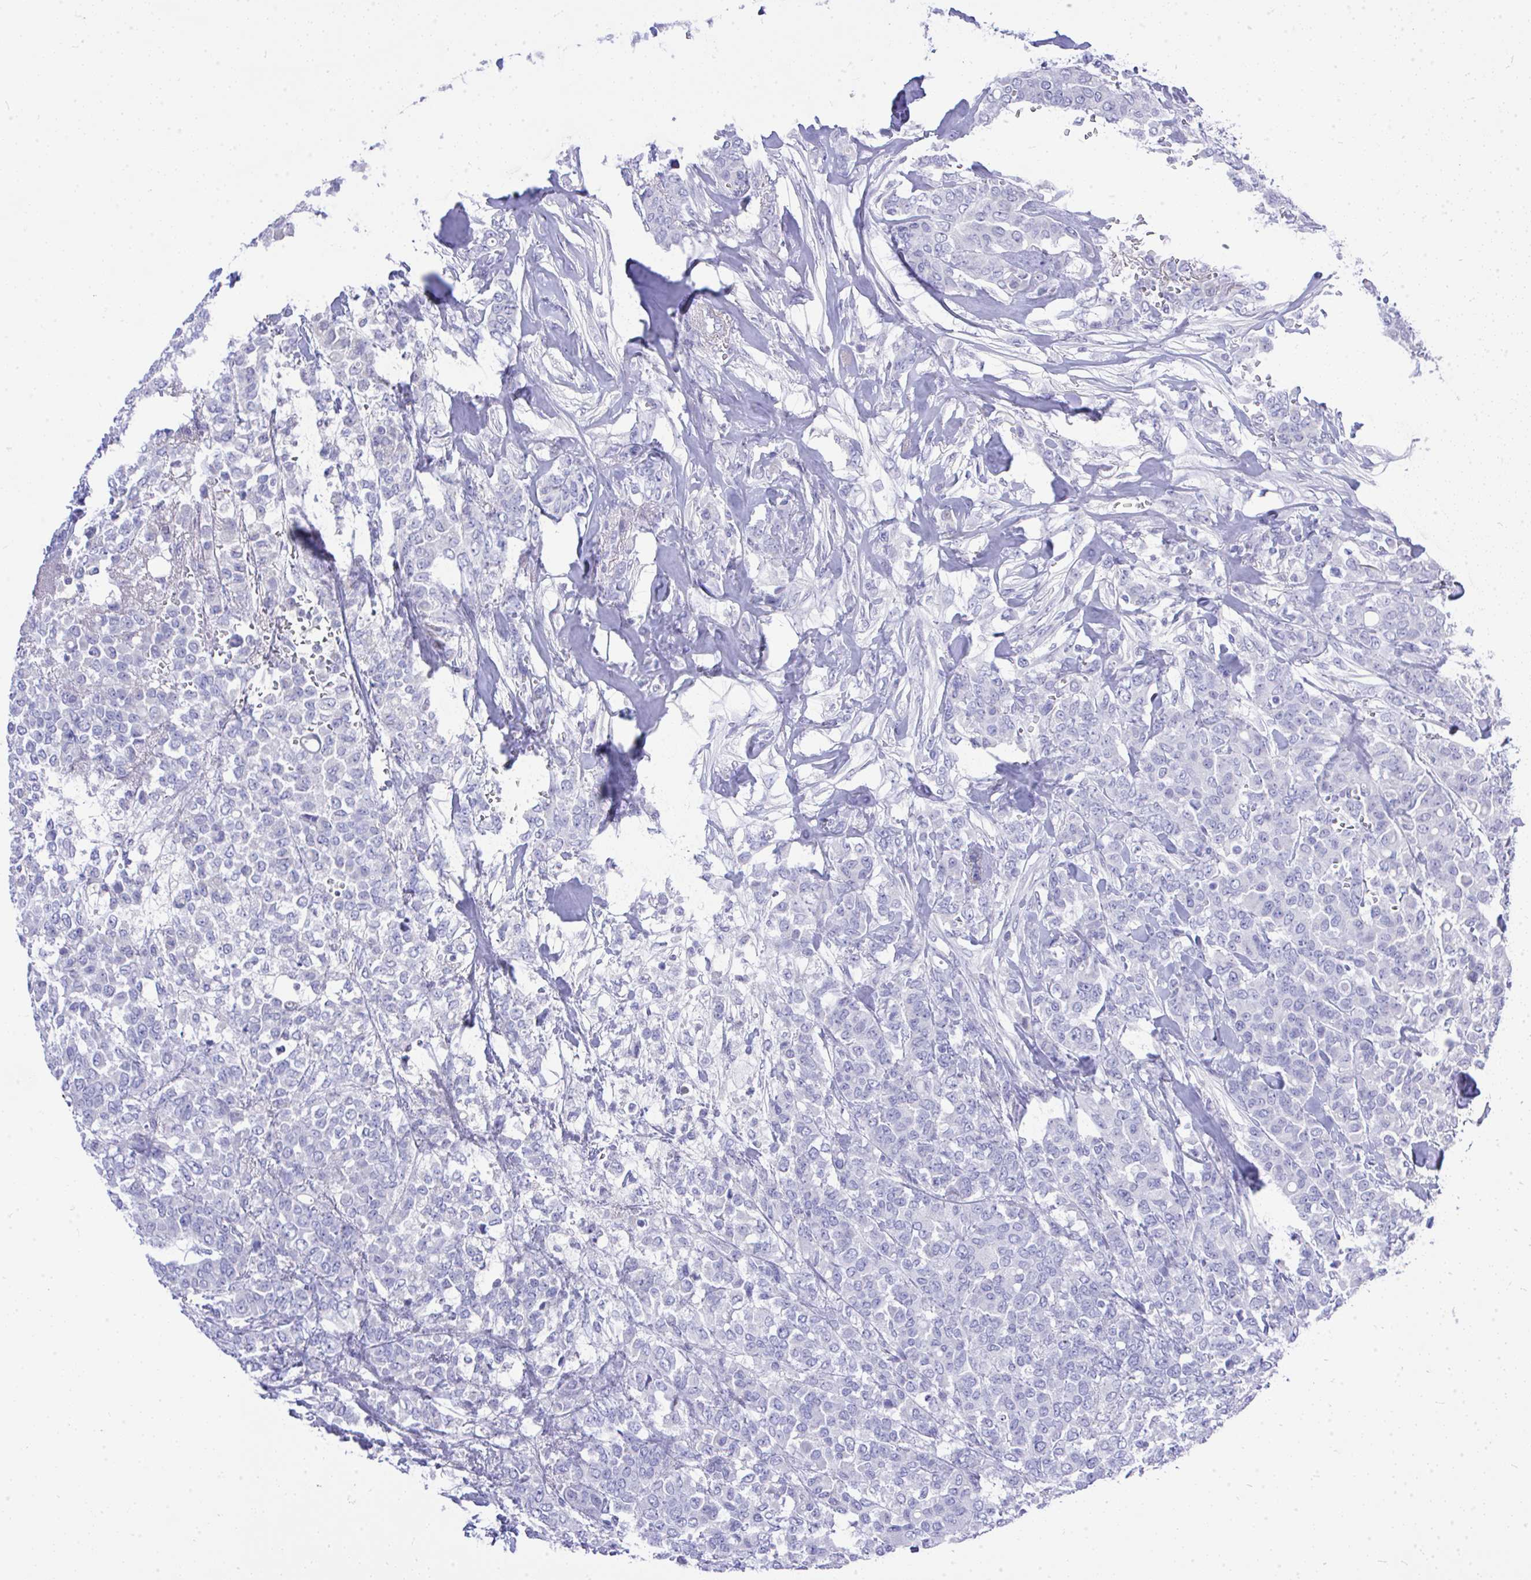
{"staining": {"intensity": "negative", "quantity": "none", "location": "none"}, "tissue": "breast cancer", "cell_type": "Tumor cells", "image_type": "cancer", "snomed": [{"axis": "morphology", "description": "Lobular carcinoma"}, {"axis": "topography", "description": "Breast"}], "caption": "A histopathology image of human breast cancer is negative for staining in tumor cells. (Stains: DAB immunohistochemistry (IHC) with hematoxylin counter stain, Microscopy: brightfield microscopy at high magnification).", "gene": "MS4A12", "patient": {"sex": "female", "age": 91}}